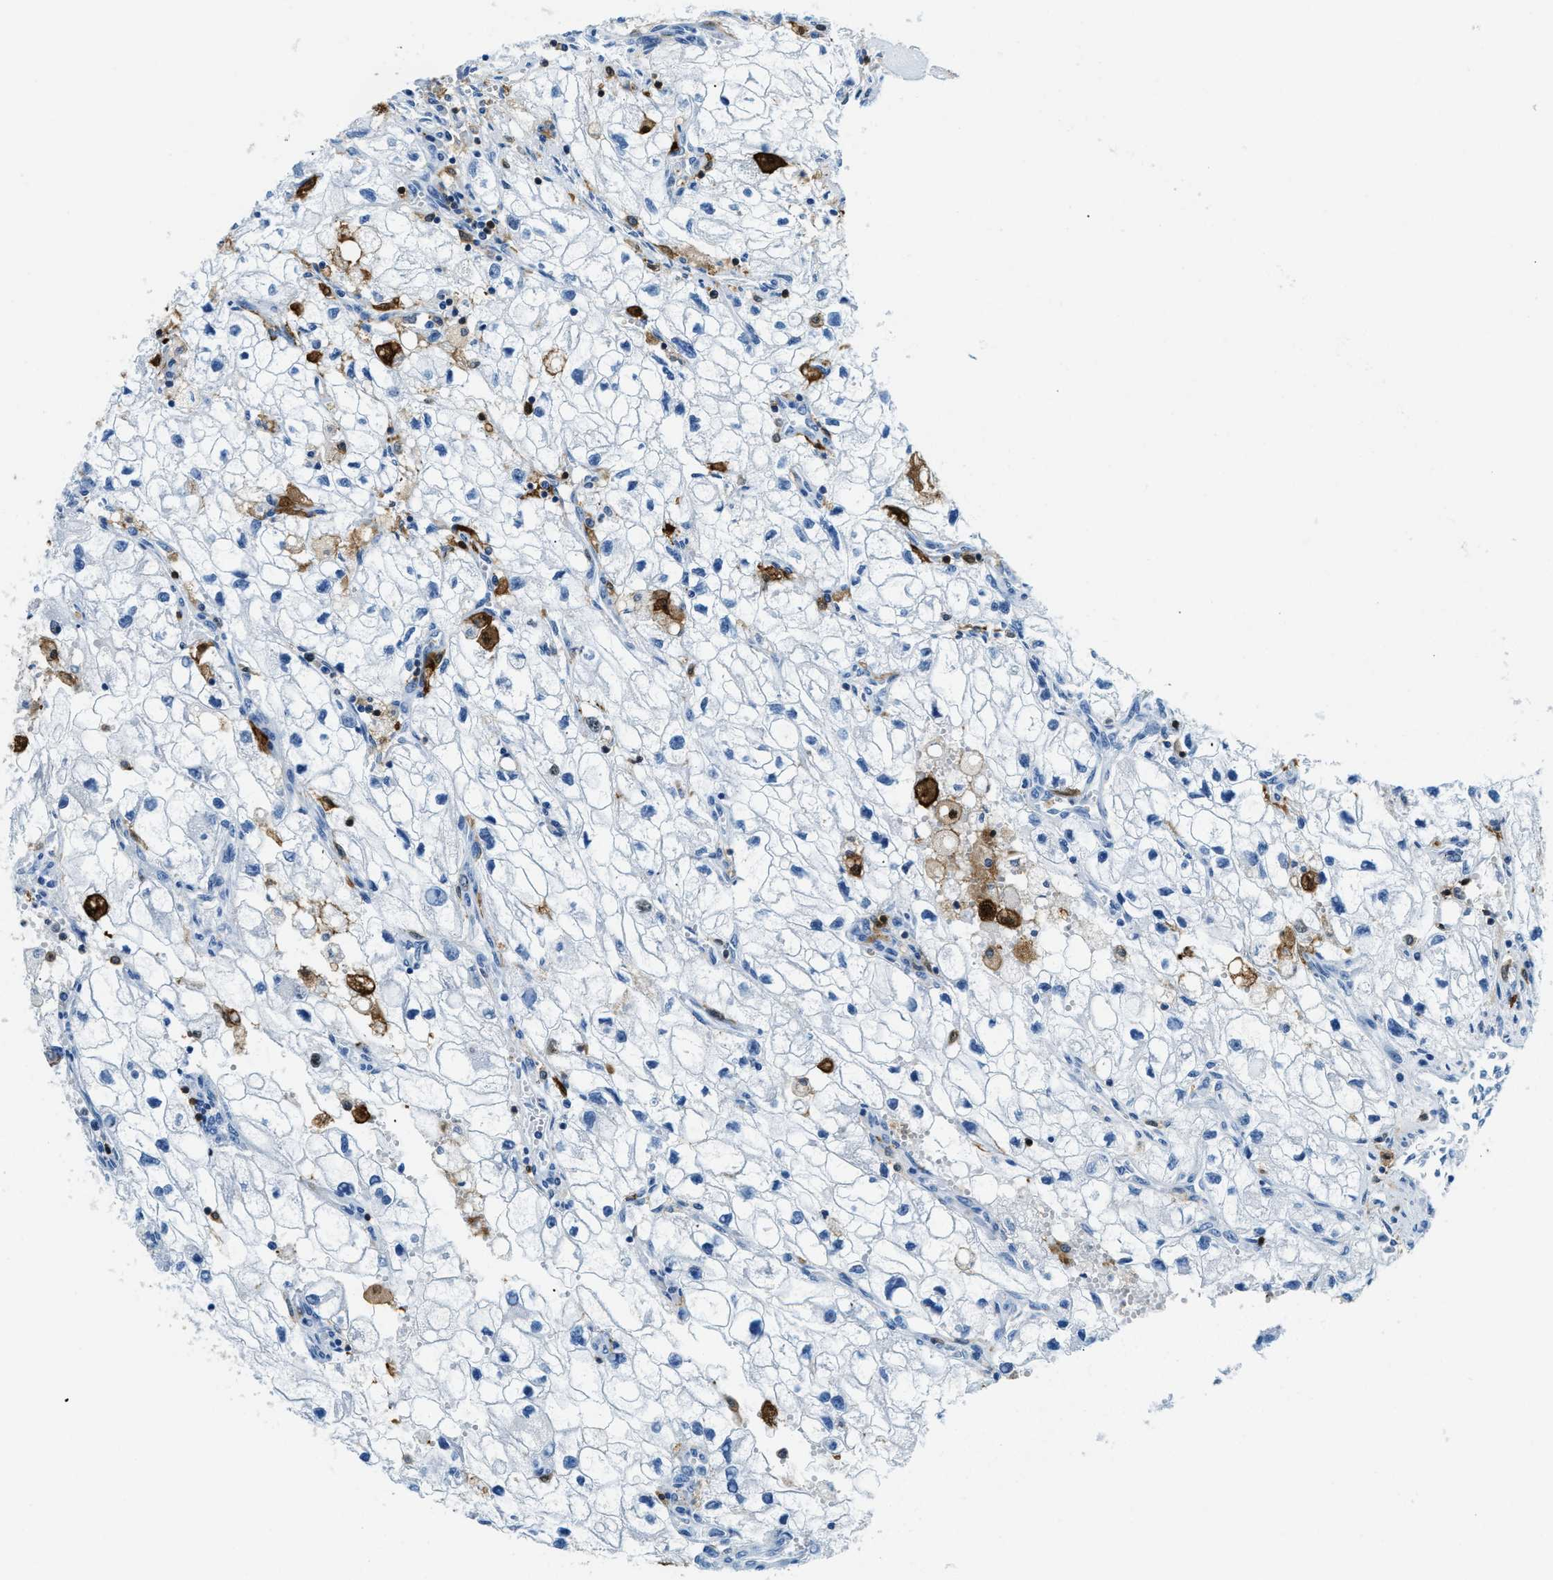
{"staining": {"intensity": "negative", "quantity": "none", "location": "none"}, "tissue": "renal cancer", "cell_type": "Tumor cells", "image_type": "cancer", "snomed": [{"axis": "morphology", "description": "Adenocarcinoma, NOS"}, {"axis": "topography", "description": "Kidney"}], "caption": "An image of renal cancer (adenocarcinoma) stained for a protein displays no brown staining in tumor cells.", "gene": "CAPG", "patient": {"sex": "female", "age": 70}}